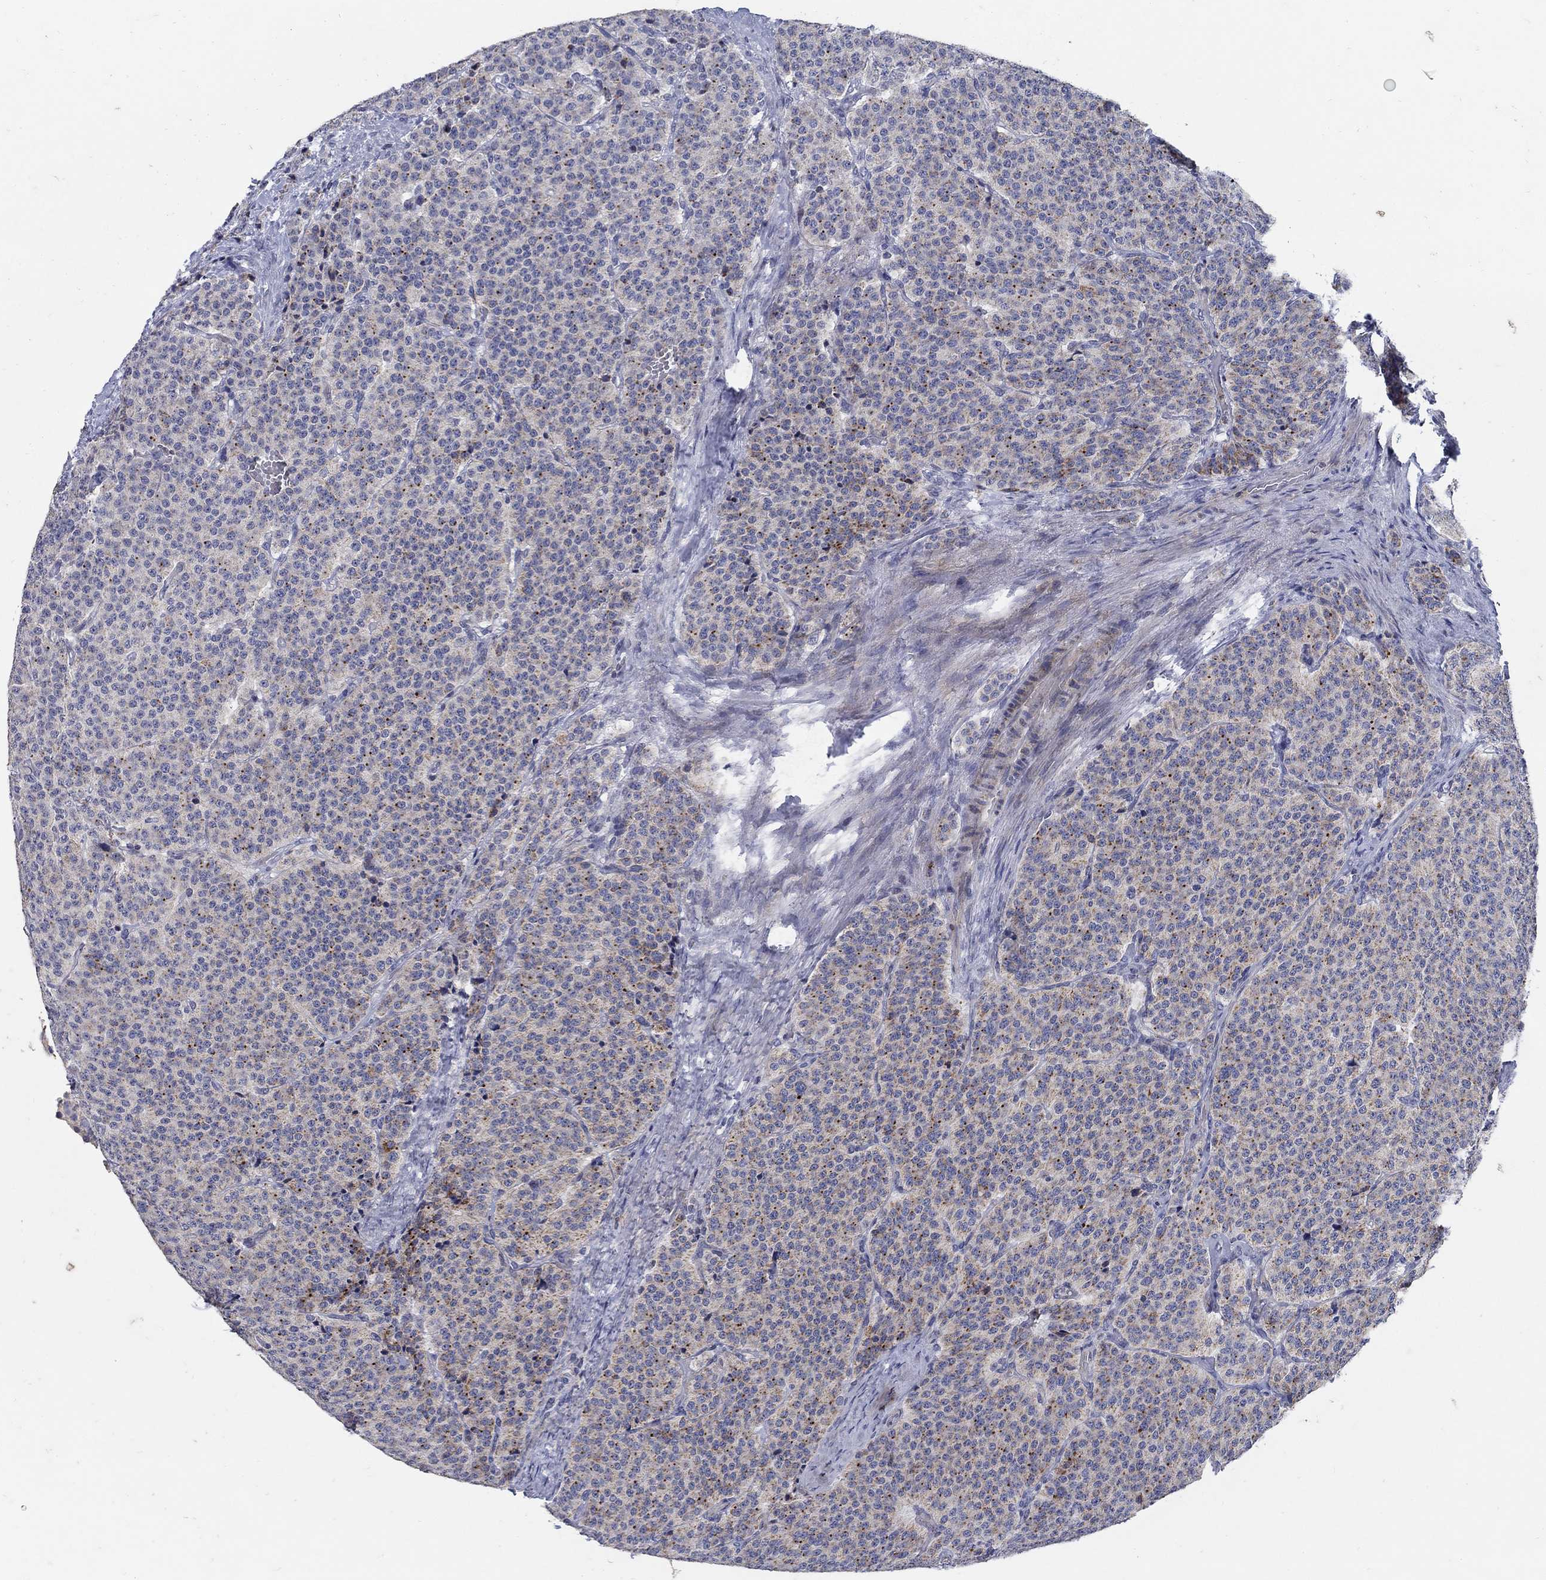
{"staining": {"intensity": "strong", "quantity": "<25%", "location": "cytoplasmic/membranous"}, "tissue": "carcinoid", "cell_type": "Tumor cells", "image_type": "cancer", "snomed": [{"axis": "morphology", "description": "Carcinoid, malignant, NOS"}, {"axis": "topography", "description": "Small intestine"}], "caption": "There is medium levels of strong cytoplasmic/membranous positivity in tumor cells of carcinoid, as demonstrated by immunohistochemical staining (brown color).", "gene": "HMX2", "patient": {"sex": "female", "age": 58}}